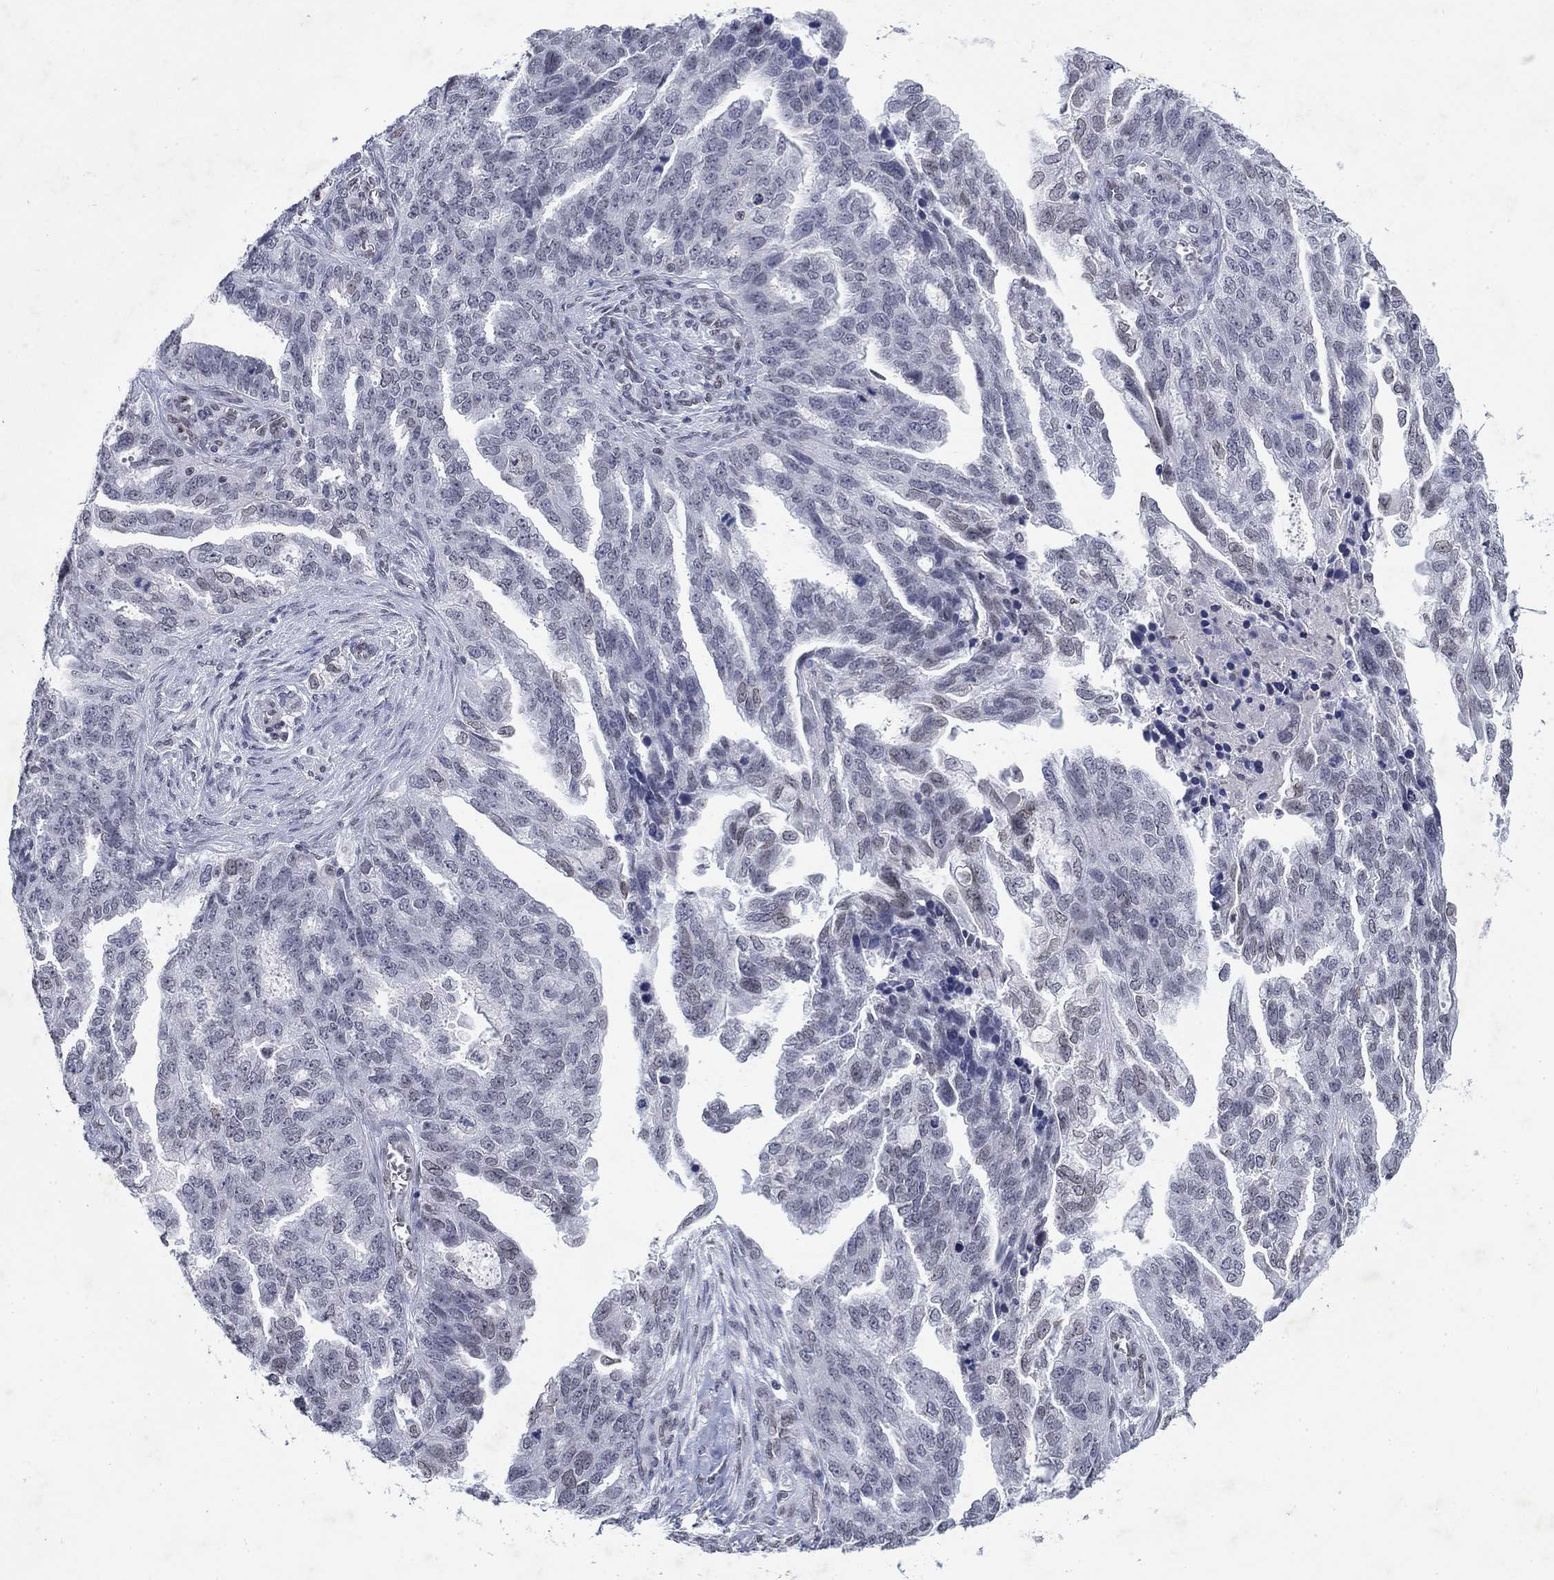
{"staining": {"intensity": "weak", "quantity": "<25%", "location": "nuclear"}, "tissue": "ovarian cancer", "cell_type": "Tumor cells", "image_type": "cancer", "snomed": [{"axis": "morphology", "description": "Cystadenocarcinoma, serous, NOS"}, {"axis": "topography", "description": "Ovary"}], "caption": "IHC histopathology image of human ovarian serous cystadenocarcinoma stained for a protein (brown), which exhibits no positivity in tumor cells.", "gene": "TOR1AIP1", "patient": {"sex": "female", "age": 51}}